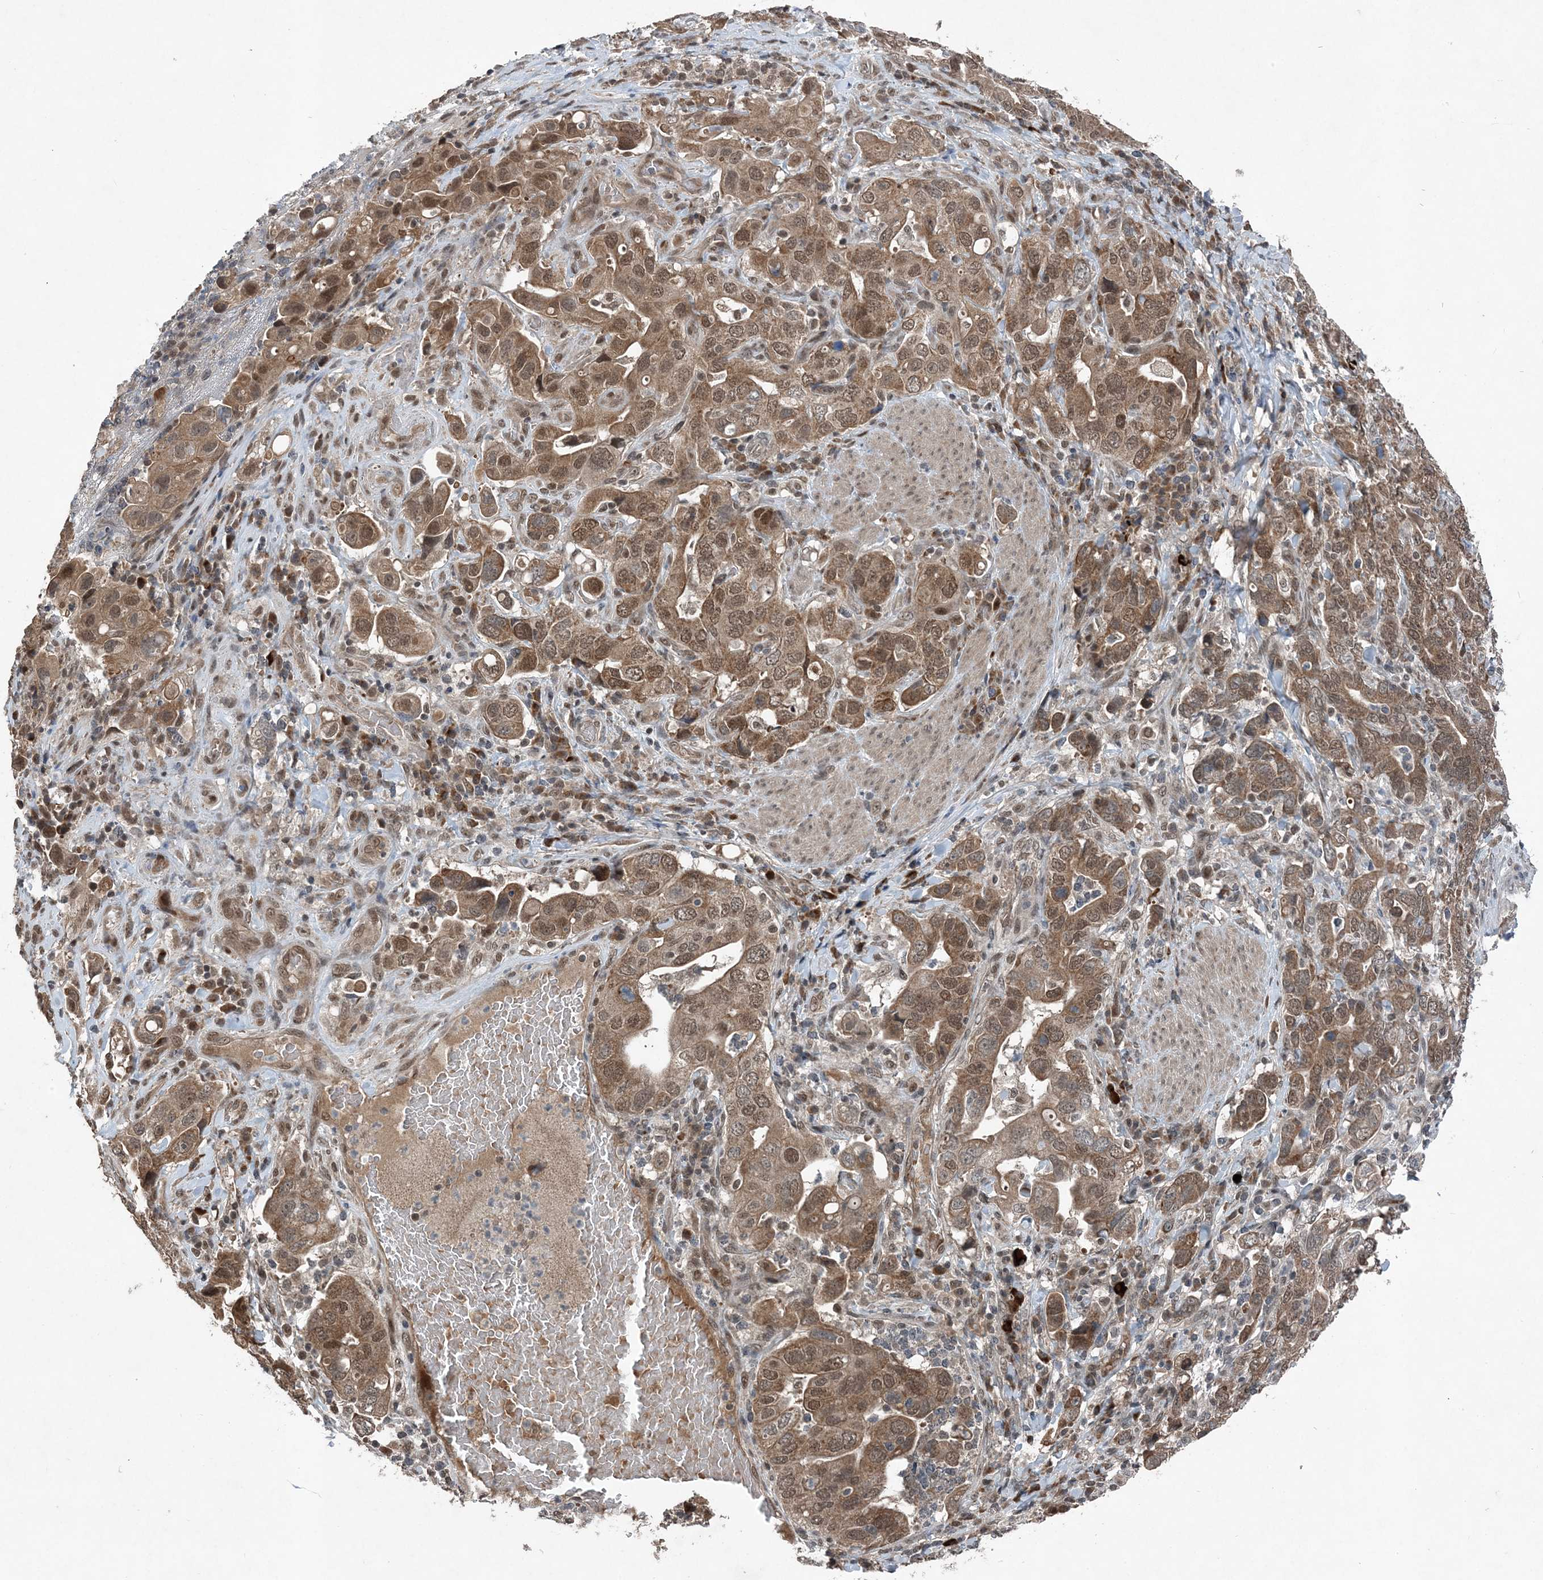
{"staining": {"intensity": "moderate", "quantity": ">75%", "location": "cytoplasmic/membranous,nuclear"}, "tissue": "stomach cancer", "cell_type": "Tumor cells", "image_type": "cancer", "snomed": [{"axis": "morphology", "description": "Adenocarcinoma, NOS"}, {"axis": "topography", "description": "Stomach, upper"}], "caption": "Immunohistochemistry of human stomach adenocarcinoma reveals medium levels of moderate cytoplasmic/membranous and nuclear expression in about >75% of tumor cells. (Brightfield microscopy of DAB IHC at high magnification).", "gene": "QTRT2", "patient": {"sex": "male", "age": 62}}